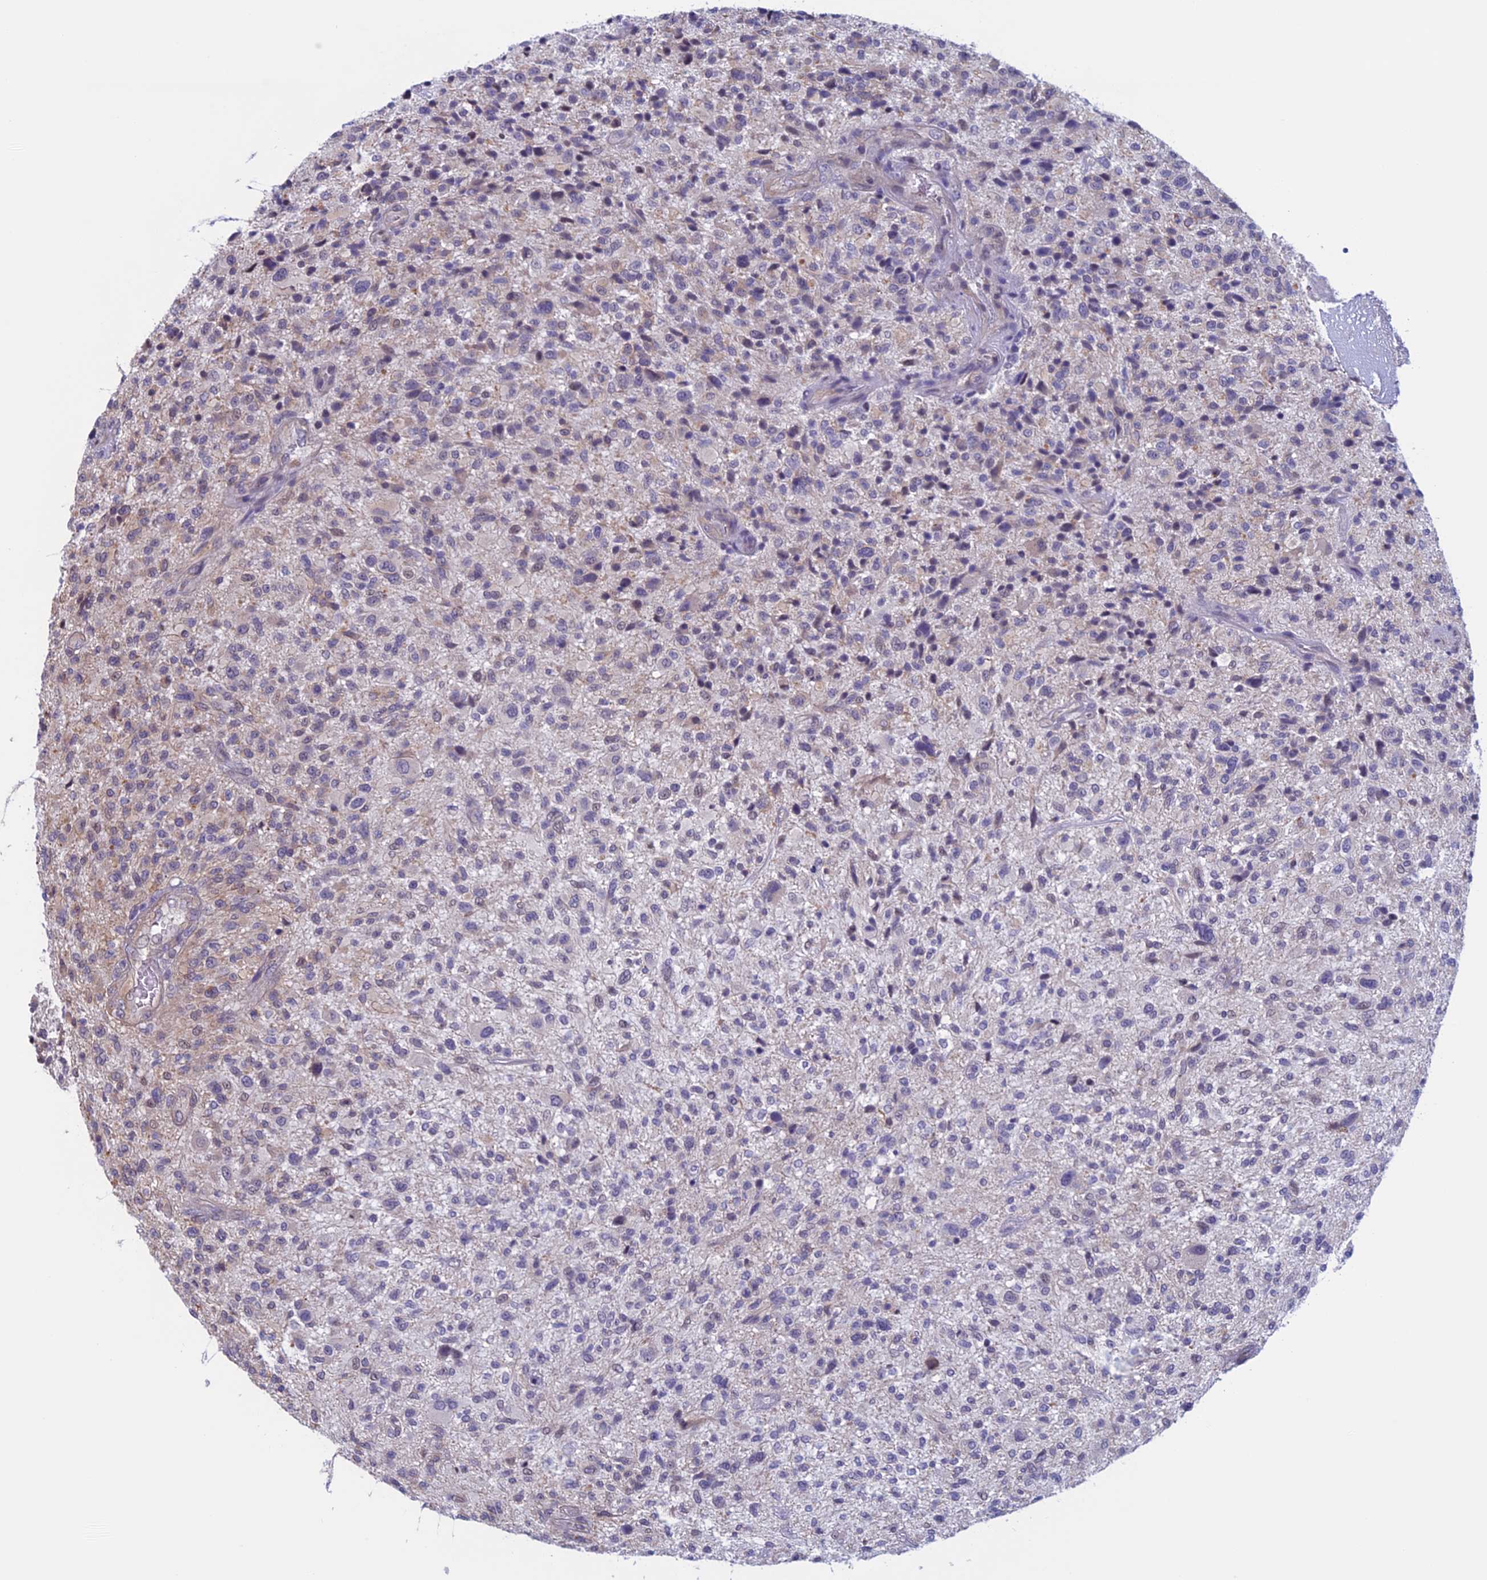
{"staining": {"intensity": "weak", "quantity": "<25%", "location": "cytoplasmic/membranous"}, "tissue": "glioma", "cell_type": "Tumor cells", "image_type": "cancer", "snomed": [{"axis": "morphology", "description": "Glioma, malignant, High grade"}, {"axis": "topography", "description": "Brain"}], "caption": "Histopathology image shows no protein staining in tumor cells of malignant glioma (high-grade) tissue. (DAB (3,3'-diaminobenzidine) IHC with hematoxylin counter stain).", "gene": "SLC1A6", "patient": {"sex": "male", "age": 47}}